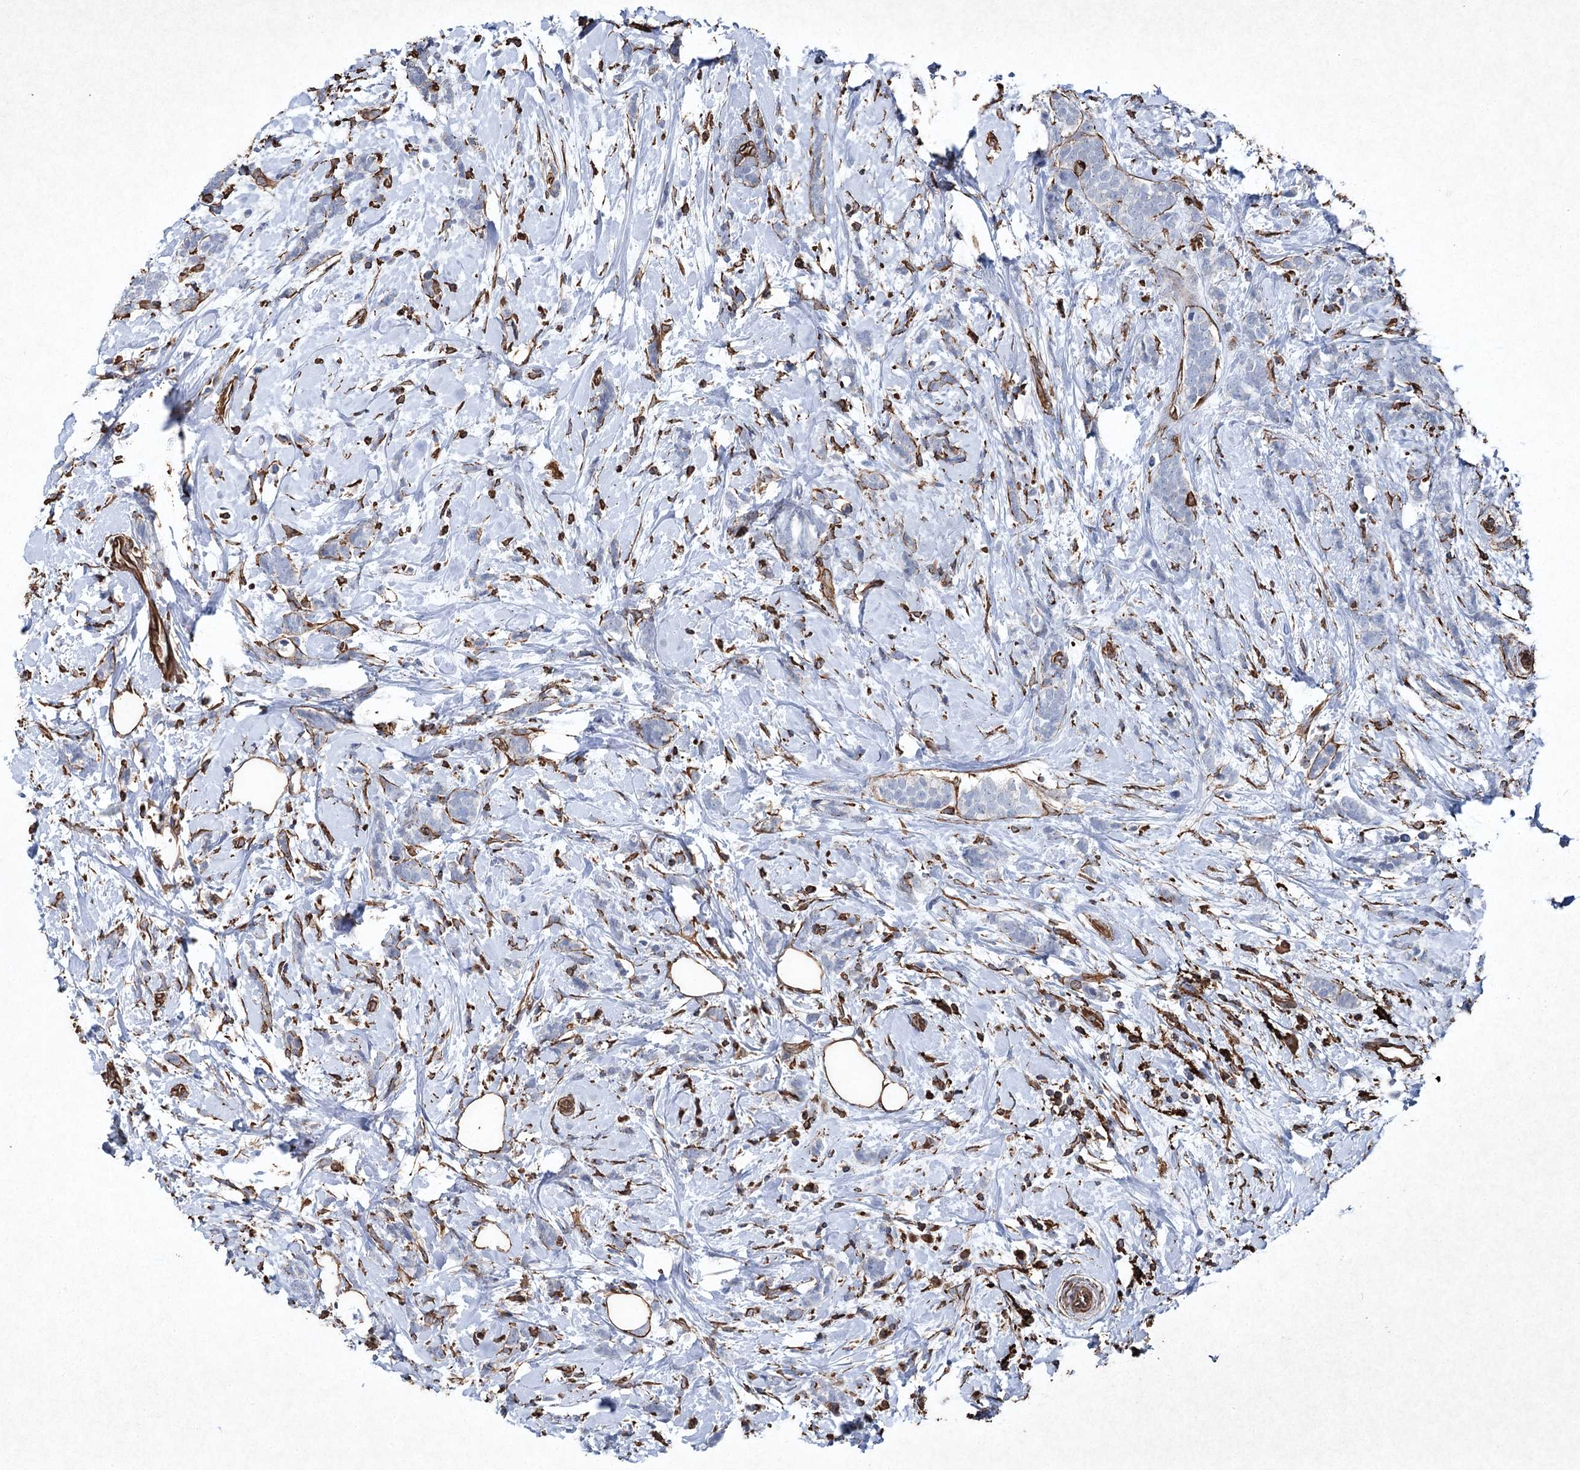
{"staining": {"intensity": "negative", "quantity": "none", "location": "none"}, "tissue": "breast cancer", "cell_type": "Tumor cells", "image_type": "cancer", "snomed": [{"axis": "morphology", "description": "Lobular carcinoma"}, {"axis": "topography", "description": "Breast"}], "caption": "Human breast cancer stained for a protein using IHC shows no expression in tumor cells.", "gene": "CLEC4M", "patient": {"sex": "female", "age": 58}}